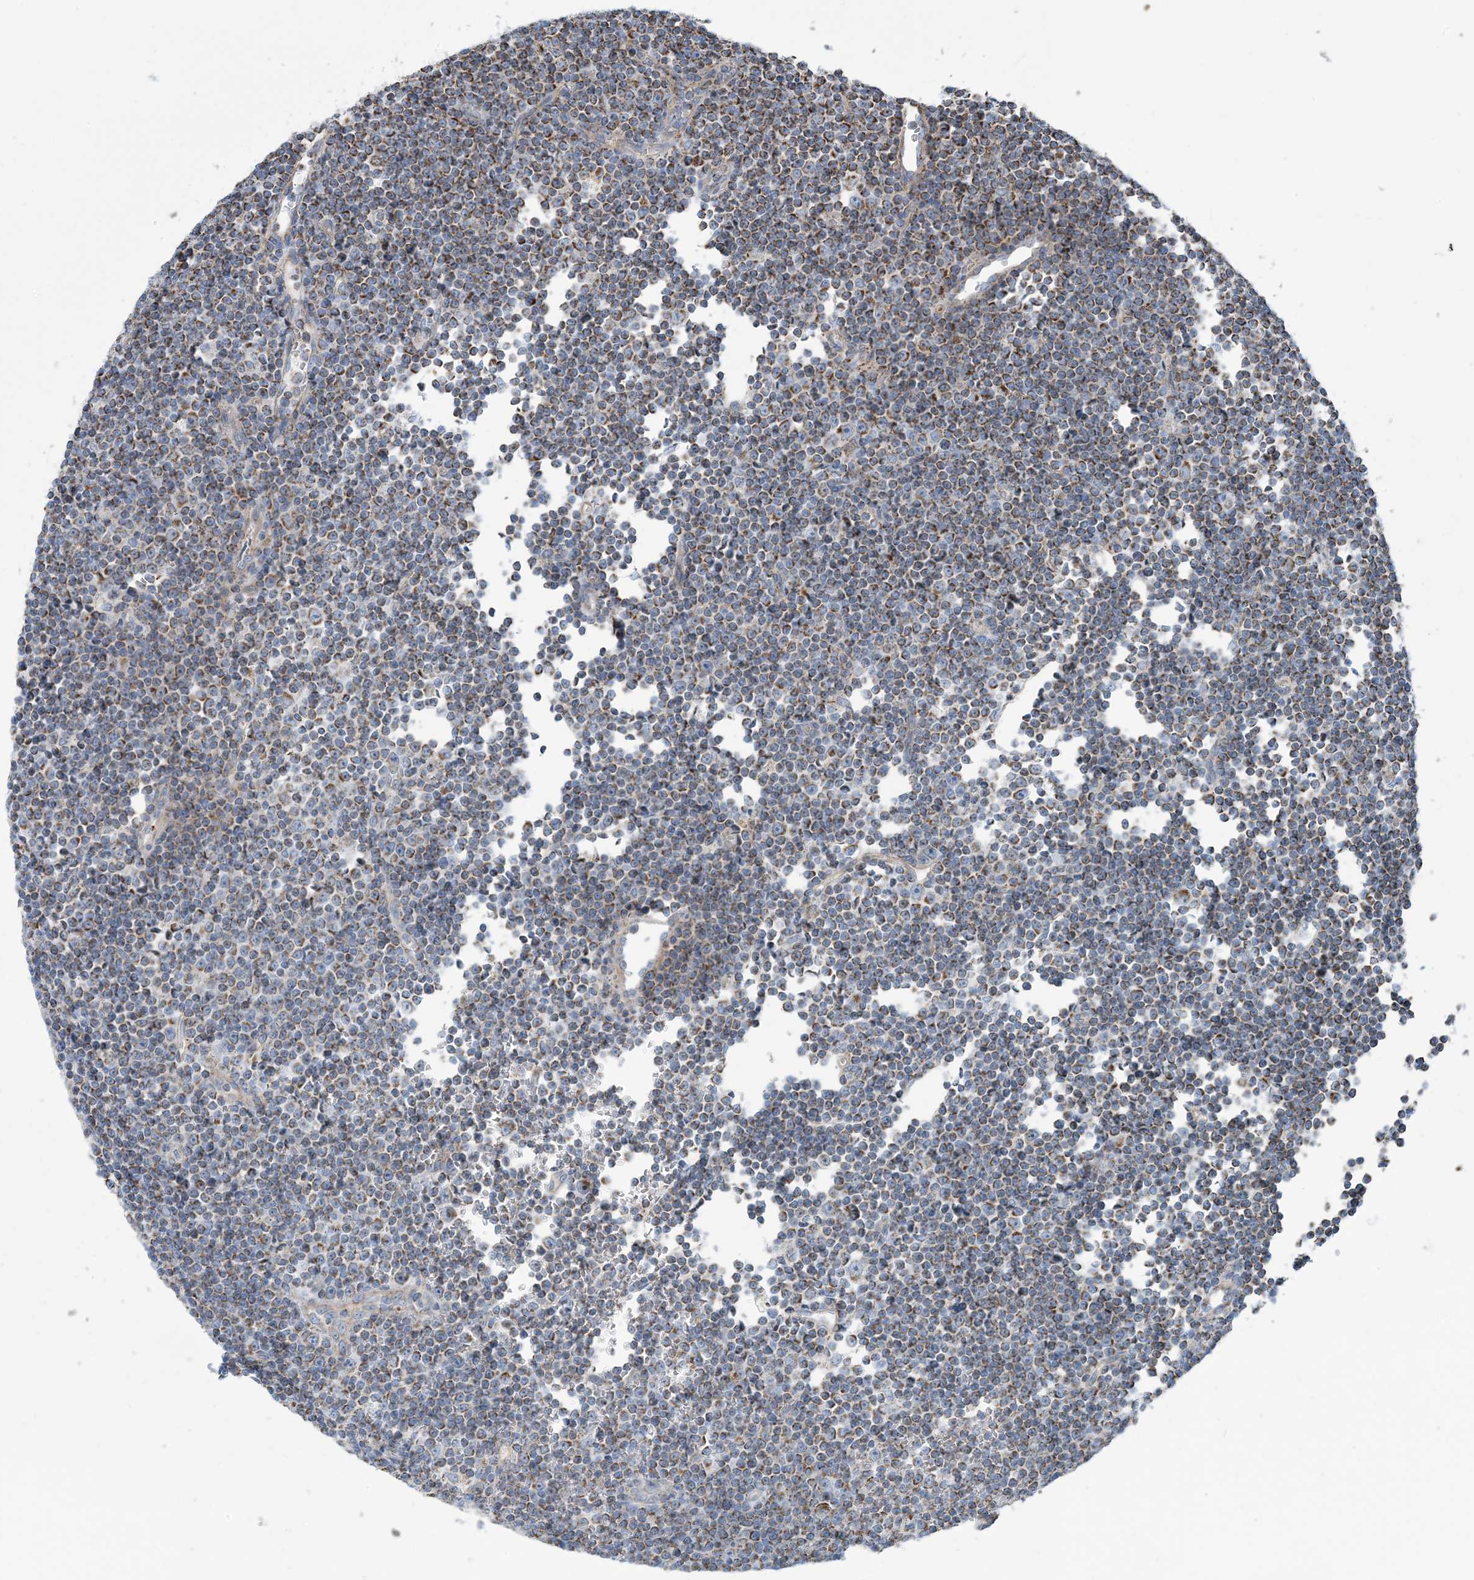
{"staining": {"intensity": "moderate", "quantity": ">75%", "location": "cytoplasmic/membranous"}, "tissue": "lymphoma", "cell_type": "Tumor cells", "image_type": "cancer", "snomed": [{"axis": "morphology", "description": "Malignant lymphoma, non-Hodgkin's type, Low grade"}, {"axis": "topography", "description": "Lymph node"}], "caption": "The image displays a brown stain indicating the presence of a protein in the cytoplasmic/membranous of tumor cells in lymphoma.", "gene": "PHOSPHO2", "patient": {"sex": "female", "age": 67}}